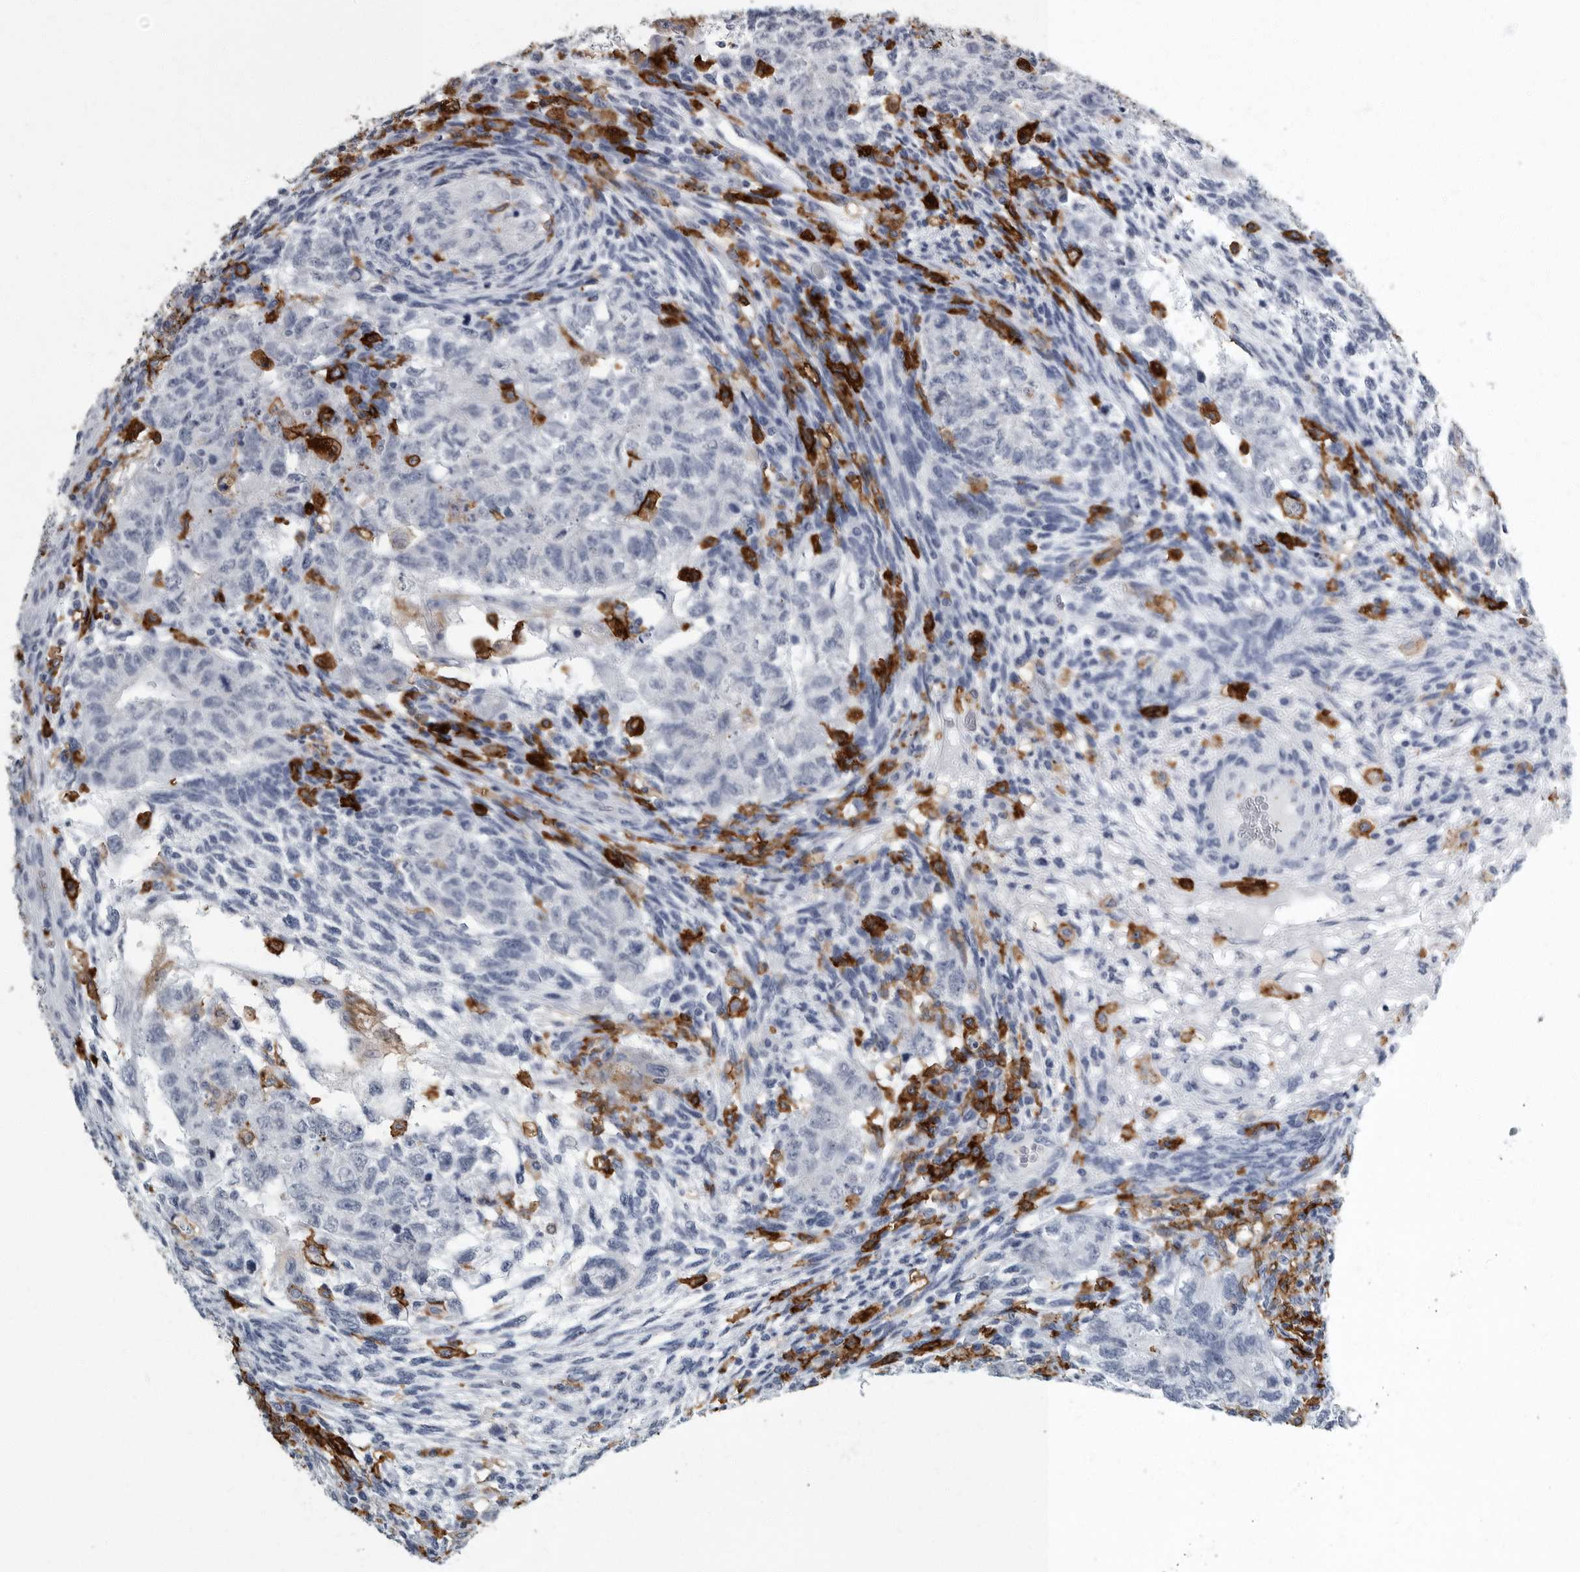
{"staining": {"intensity": "negative", "quantity": "none", "location": "none"}, "tissue": "testis cancer", "cell_type": "Tumor cells", "image_type": "cancer", "snomed": [{"axis": "morphology", "description": "Normal tissue, NOS"}, {"axis": "morphology", "description": "Carcinoma, Embryonal, NOS"}, {"axis": "topography", "description": "Testis"}], "caption": "This is an IHC histopathology image of human testis embryonal carcinoma. There is no expression in tumor cells.", "gene": "FCER1G", "patient": {"sex": "male", "age": 36}}